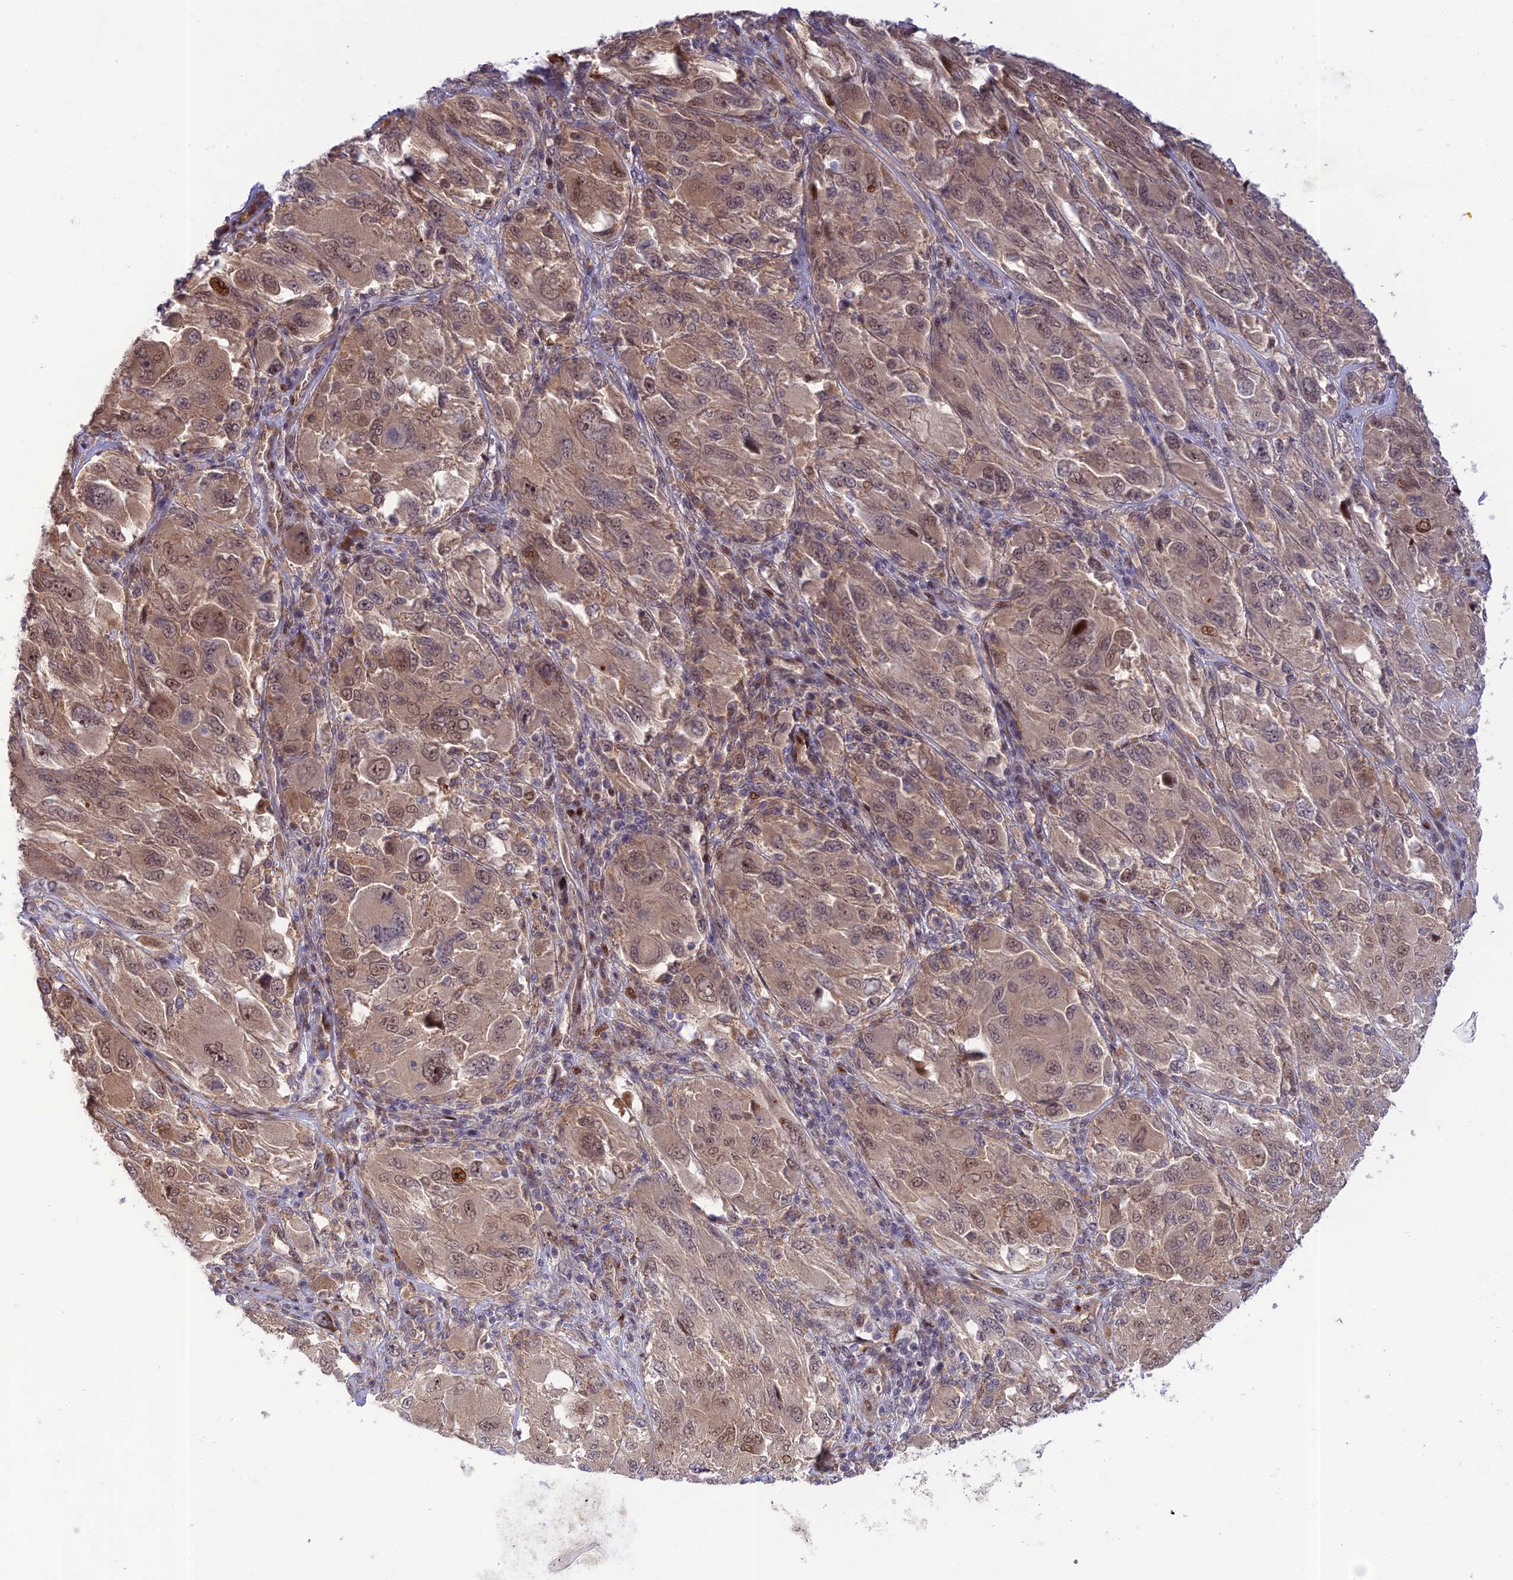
{"staining": {"intensity": "moderate", "quantity": "25%-75%", "location": "nuclear"}, "tissue": "melanoma", "cell_type": "Tumor cells", "image_type": "cancer", "snomed": [{"axis": "morphology", "description": "Malignant melanoma, NOS"}, {"axis": "topography", "description": "Skin"}], "caption": "This is an image of immunohistochemistry (IHC) staining of malignant melanoma, which shows moderate staining in the nuclear of tumor cells.", "gene": "ZNF584", "patient": {"sex": "female", "age": 91}}